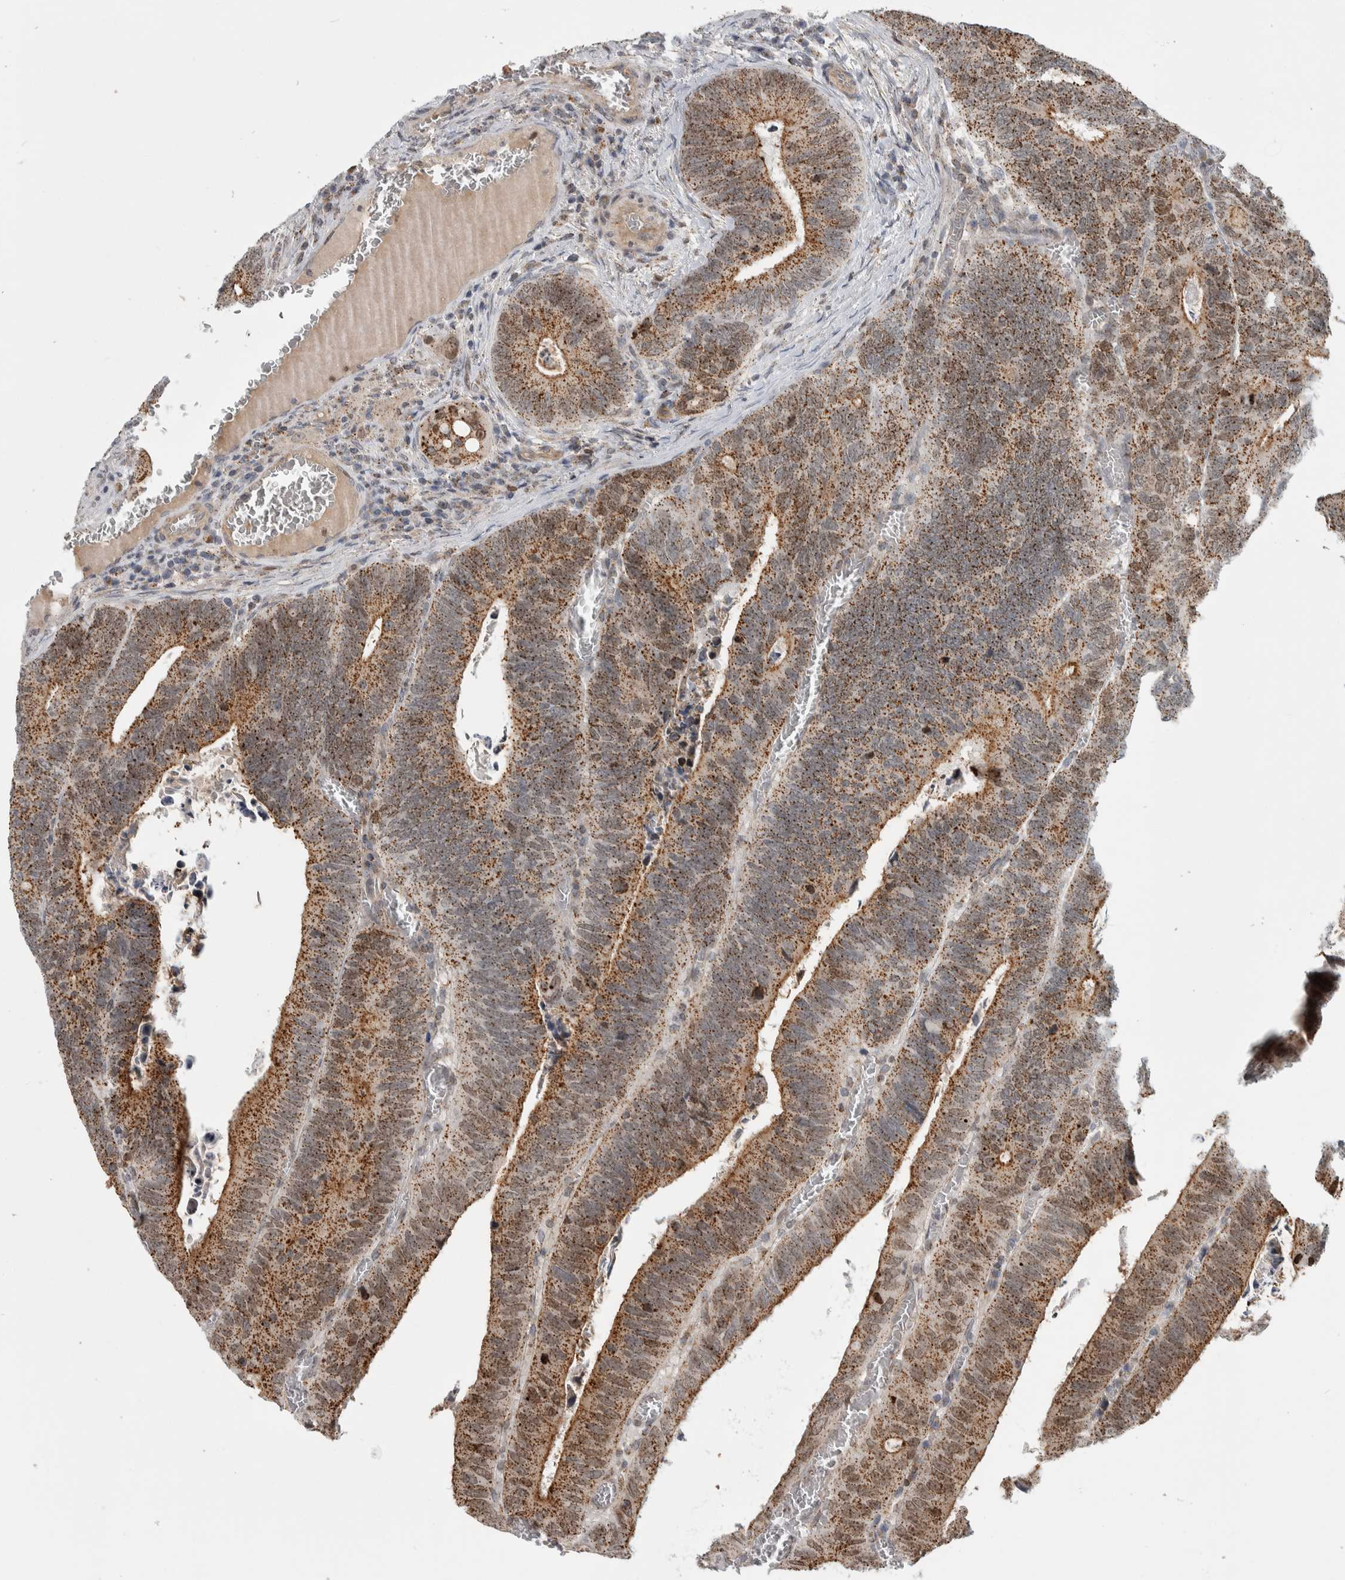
{"staining": {"intensity": "moderate", "quantity": ">75%", "location": "cytoplasmic/membranous"}, "tissue": "colorectal cancer", "cell_type": "Tumor cells", "image_type": "cancer", "snomed": [{"axis": "morphology", "description": "Inflammation, NOS"}, {"axis": "morphology", "description": "Adenocarcinoma, NOS"}, {"axis": "topography", "description": "Colon"}], "caption": "Moderate cytoplasmic/membranous staining is present in approximately >75% of tumor cells in adenocarcinoma (colorectal). (DAB = brown stain, brightfield microscopy at high magnification).", "gene": "MSL1", "patient": {"sex": "male", "age": 72}}